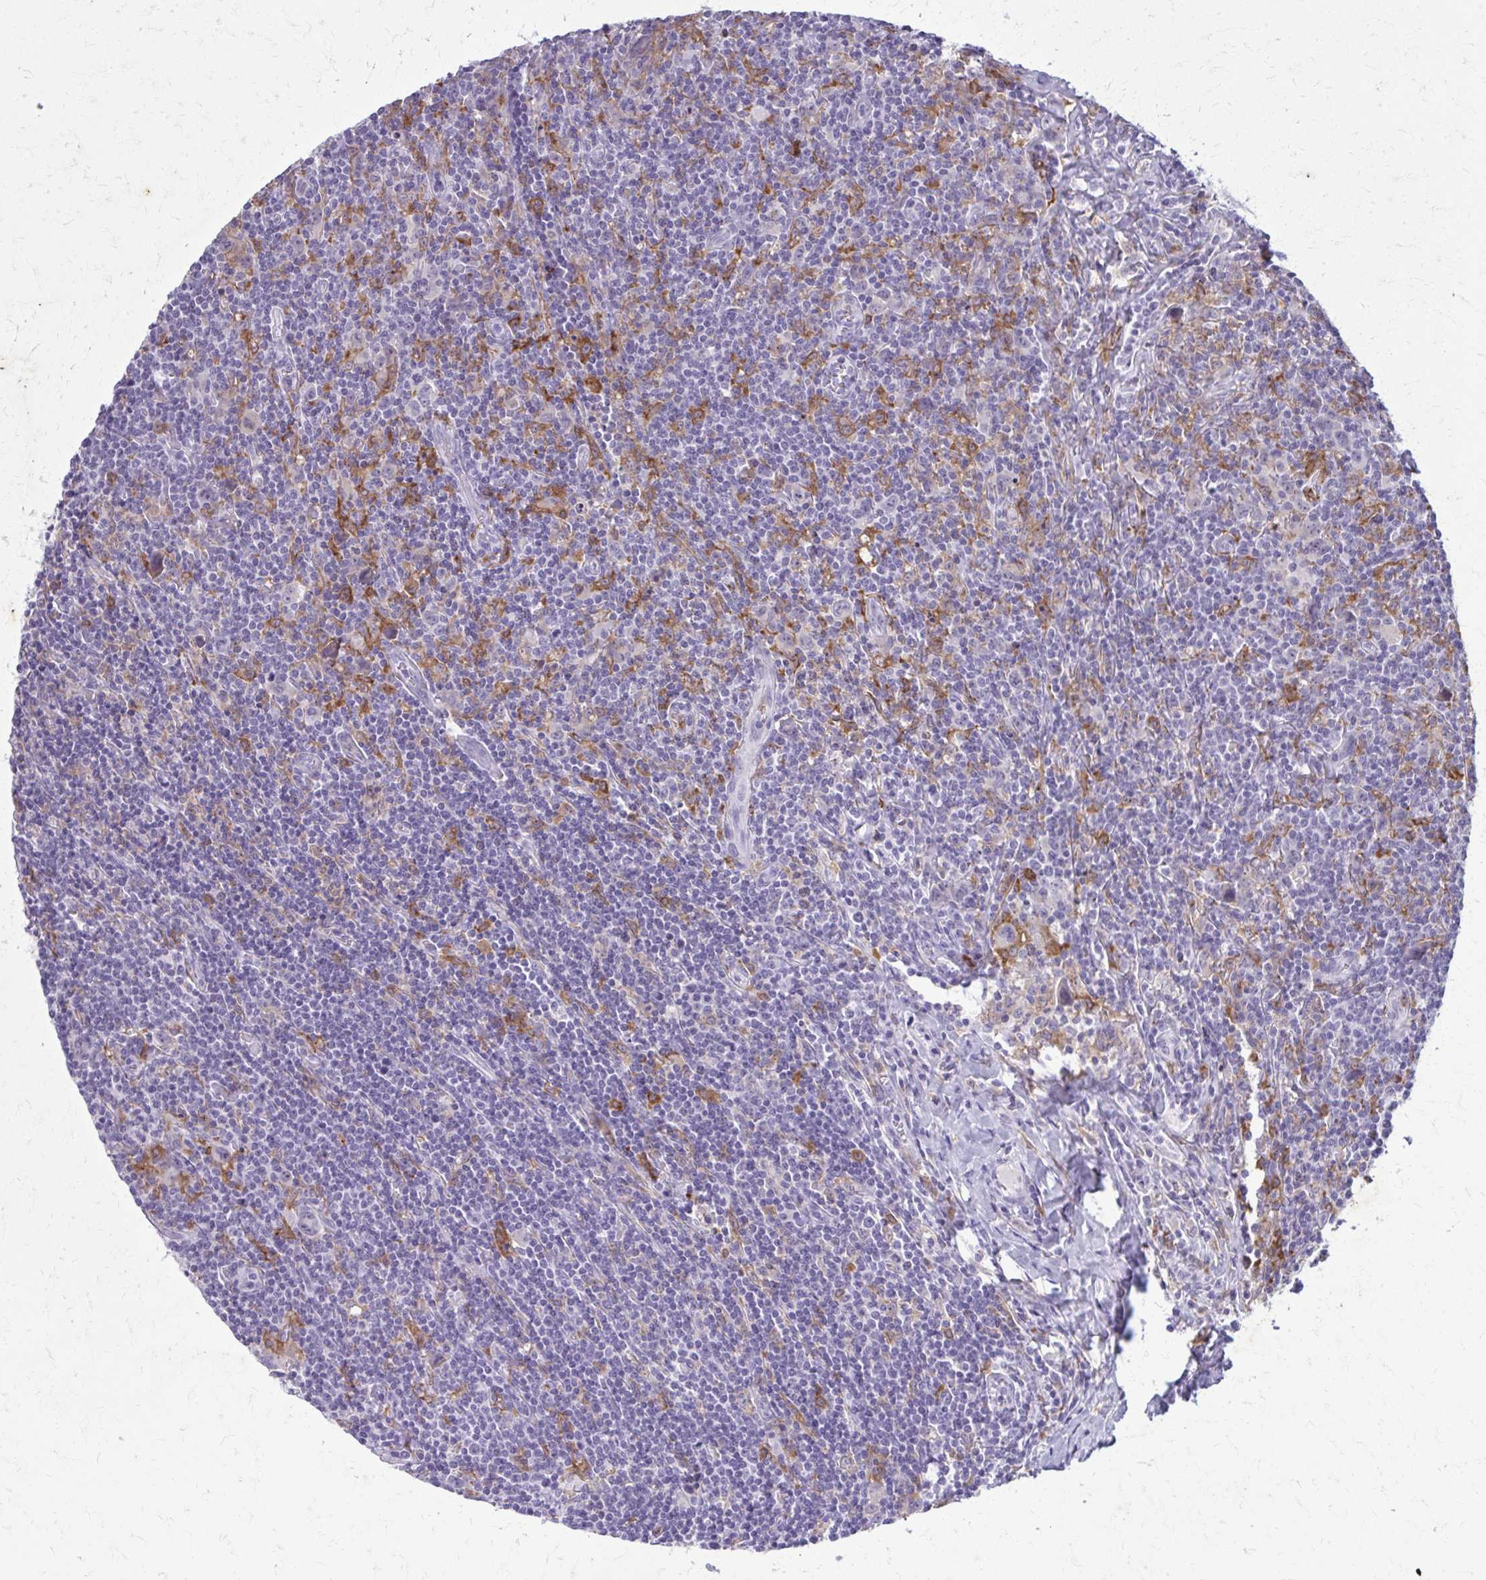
{"staining": {"intensity": "negative", "quantity": "none", "location": "none"}, "tissue": "lymphoma", "cell_type": "Tumor cells", "image_type": "cancer", "snomed": [{"axis": "morphology", "description": "Hodgkin's disease, NOS"}, {"axis": "topography", "description": "Lymph node"}], "caption": "An IHC photomicrograph of lymphoma is shown. There is no staining in tumor cells of lymphoma.", "gene": "CARD9", "patient": {"sex": "female", "age": 18}}